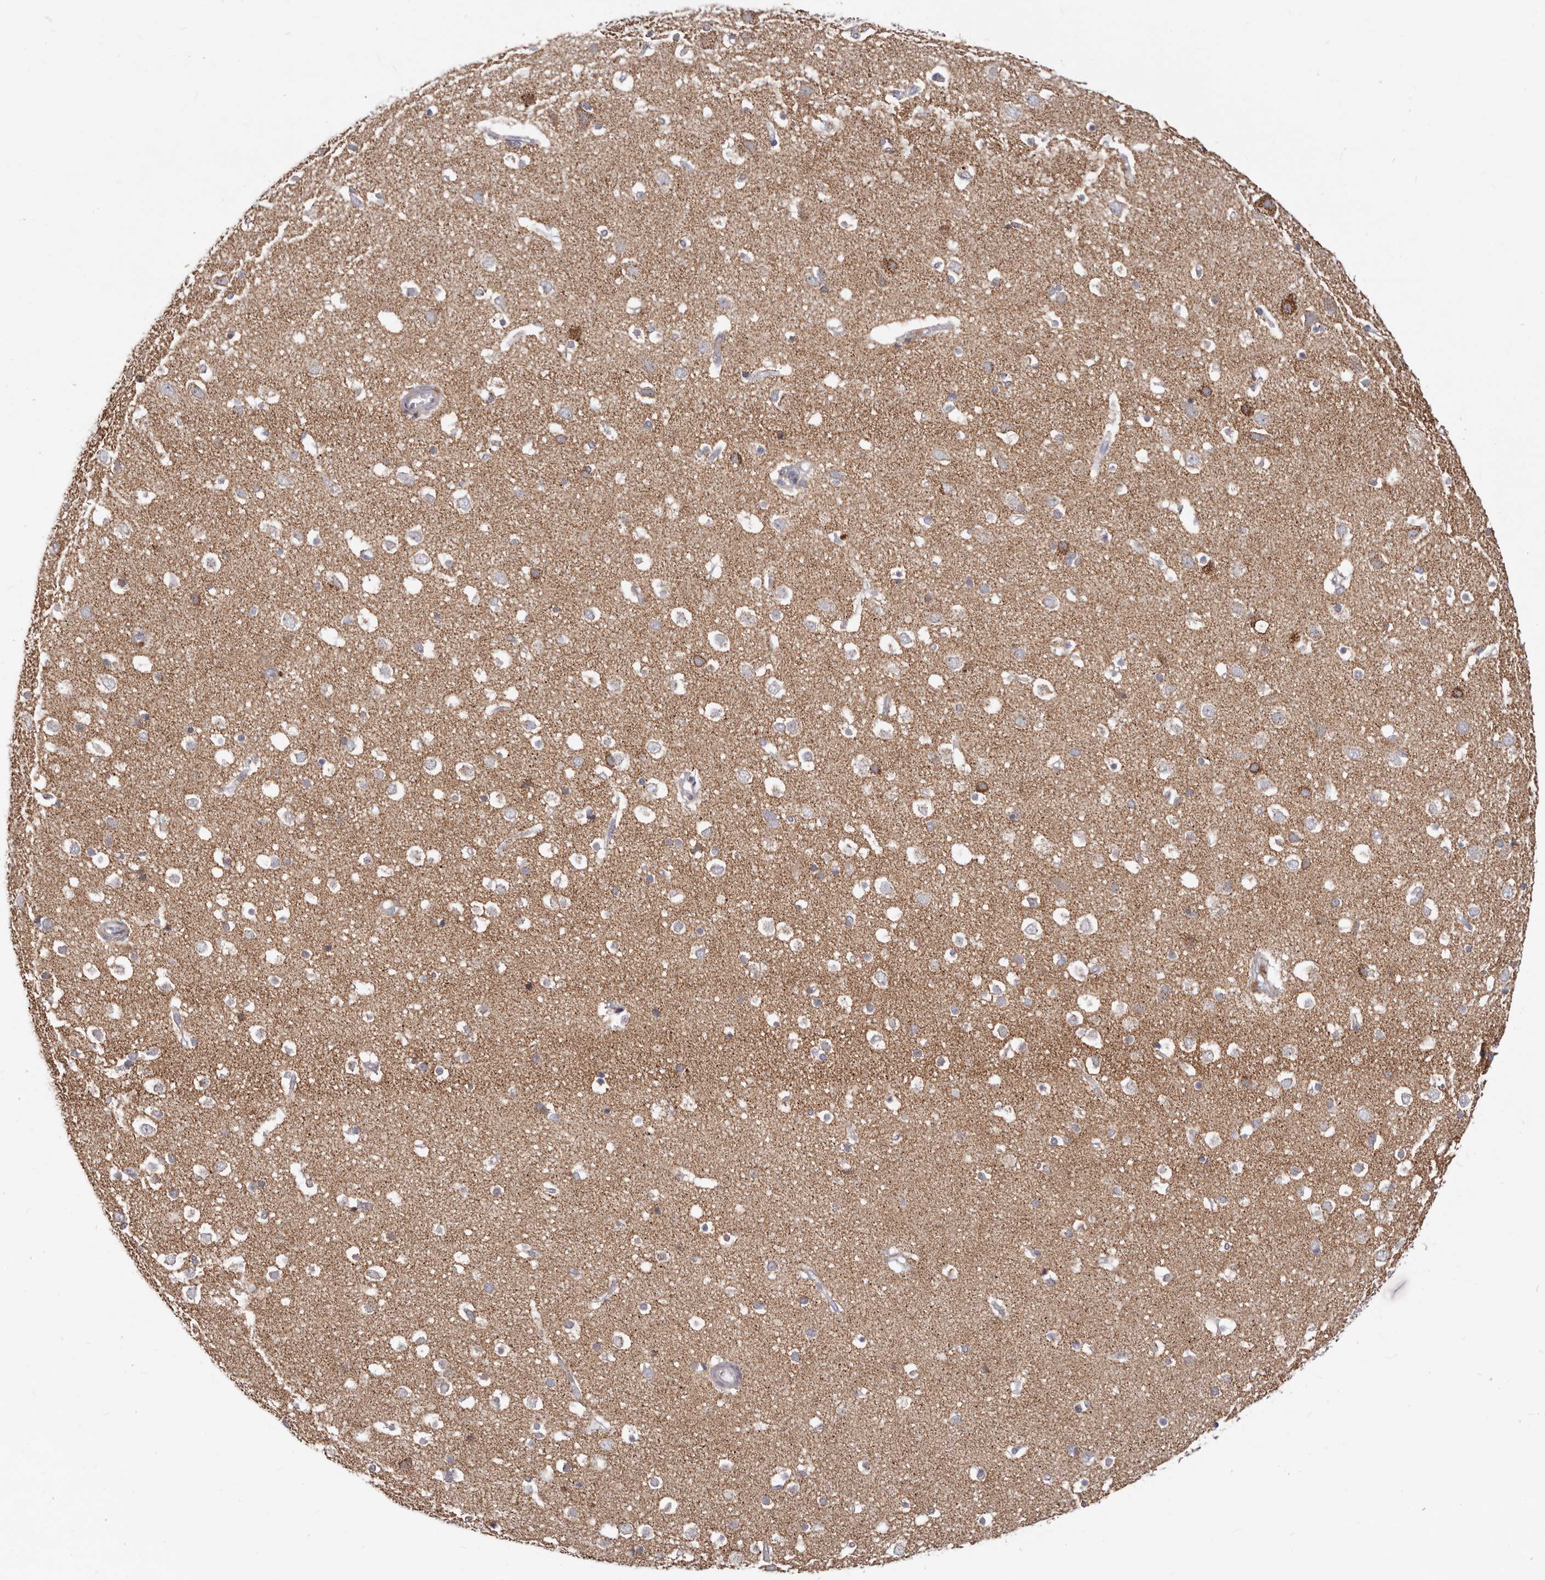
{"staining": {"intensity": "negative", "quantity": "none", "location": "none"}, "tissue": "cerebral cortex", "cell_type": "Endothelial cells", "image_type": "normal", "snomed": [{"axis": "morphology", "description": "Normal tissue, NOS"}, {"axis": "topography", "description": "Cerebral cortex"}], "caption": "Benign cerebral cortex was stained to show a protein in brown. There is no significant expression in endothelial cells.", "gene": "PRMT2", "patient": {"sex": "male", "age": 54}}